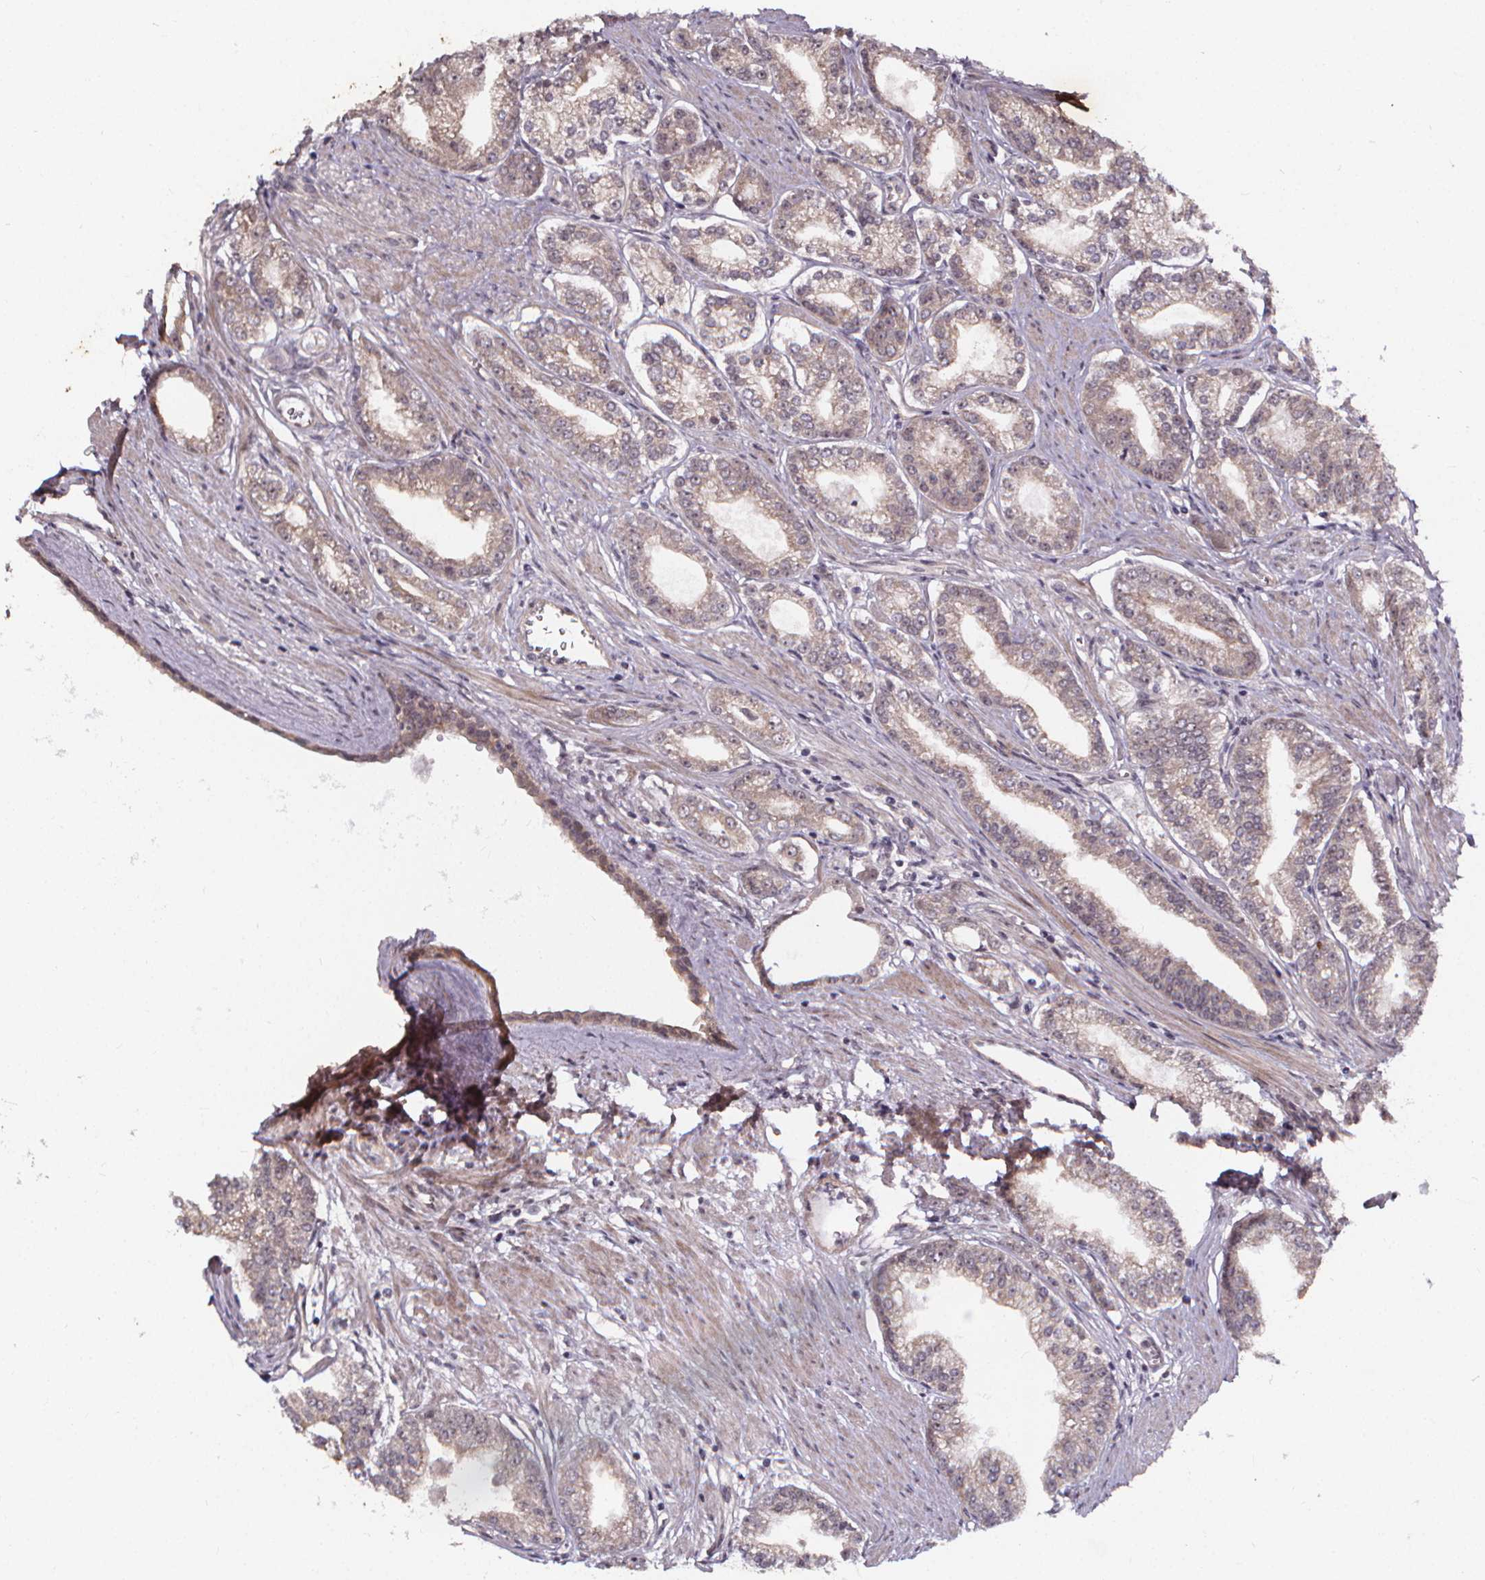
{"staining": {"intensity": "weak", "quantity": ">75%", "location": "cytoplasmic/membranous"}, "tissue": "prostate cancer", "cell_type": "Tumor cells", "image_type": "cancer", "snomed": [{"axis": "morphology", "description": "Adenocarcinoma, NOS"}, {"axis": "topography", "description": "Prostate"}], "caption": "Immunohistochemistry (IHC) (DAB) staining of prostate adenocarcinoma displays weak cytoplasmic/membranous protein positivity in approximately >75% of tumor cells. (Stains: DAB in brown, nuclei in blue, Microscopy: brightfield microscopy at high magnification).", "gene": "DDIT3", "patient": {"sex": "male", "age": 71}}